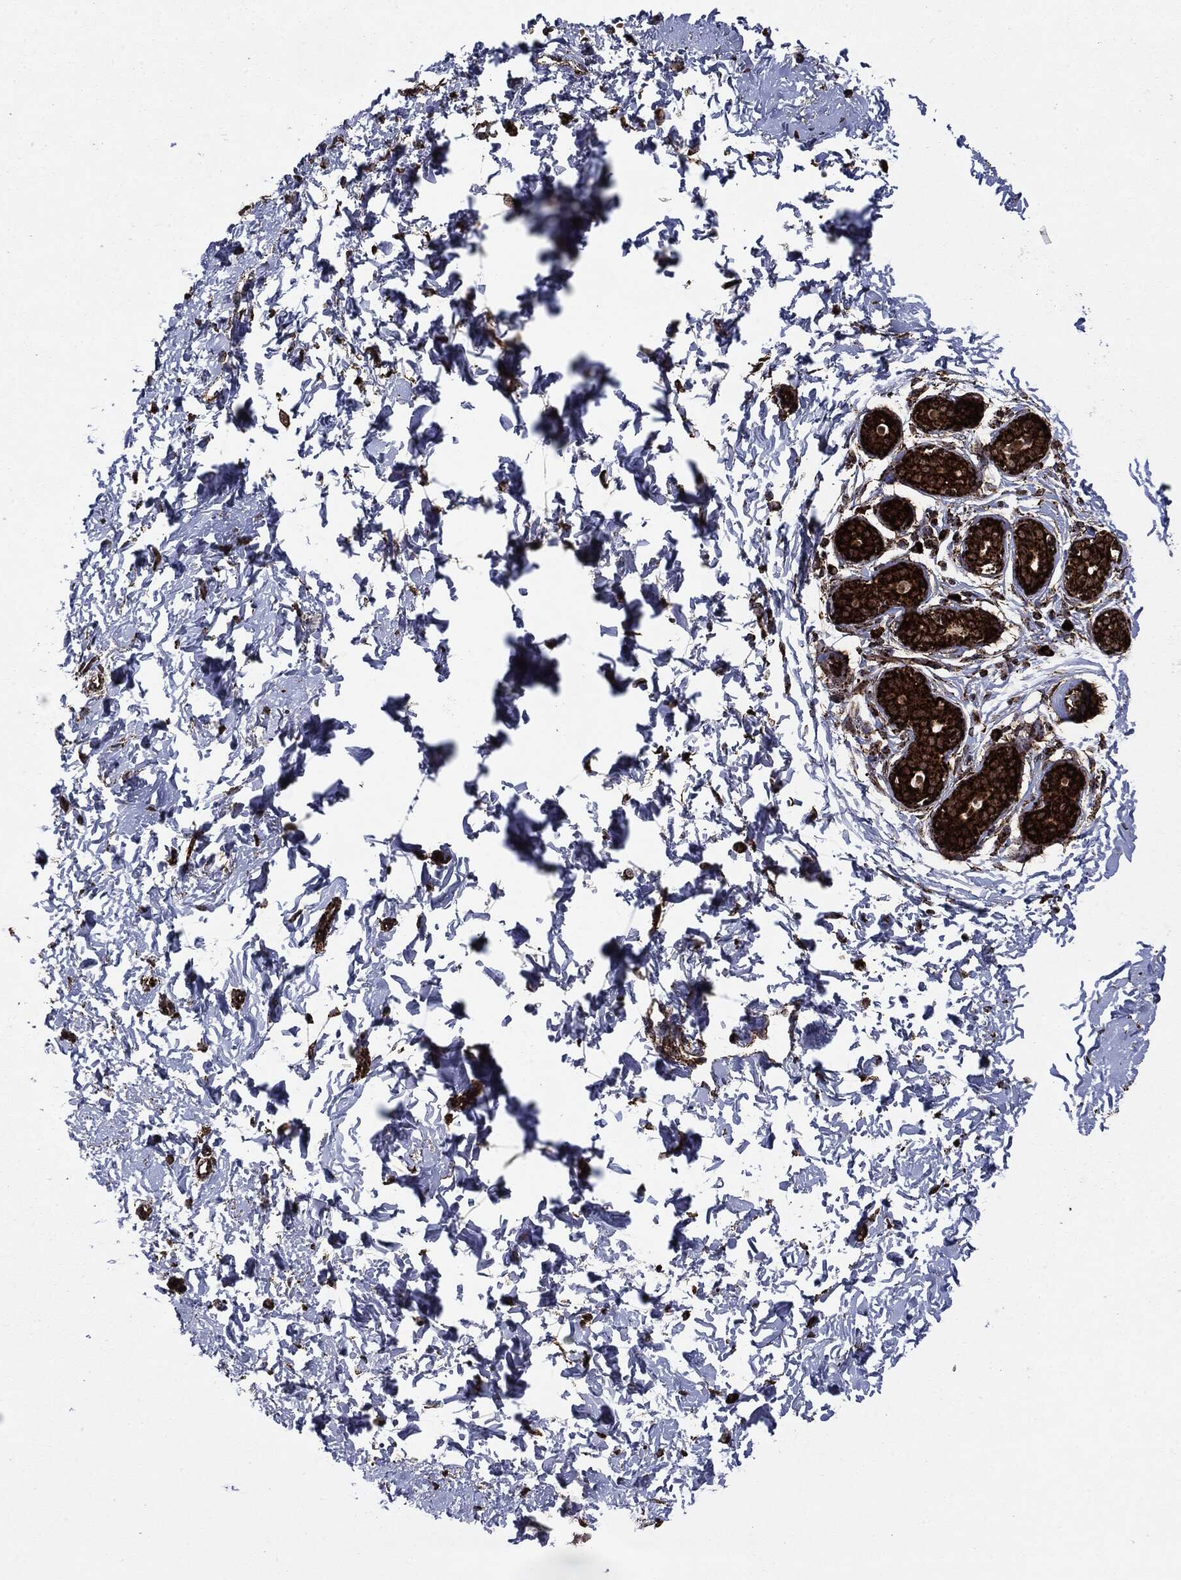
{"staining": {"intensity": "strong", "quantity": ">75%", "location": "cytoplasmic/membranous"}, "tissue": "breast", "cell_type": "Glandular cells", "image_type": "normal", "snomed": [{"axis": "morphology", "description": "Normal tissue, NOS"}, {"axis": "topography", "description": "Breast"}], "caption": "Breast stained for a protein reveals strong cytoplasmic/membranous positivity in glandular cells. The staining was performed using DAB (3,3'-diaminobenzidine) to visualize the protein expression in brown, while the nuclei were stained in blue with hematoxylin (Magnification: 20x).", "gene": "MAP2K1", "patient": {"sex": "female", "age": 37}}